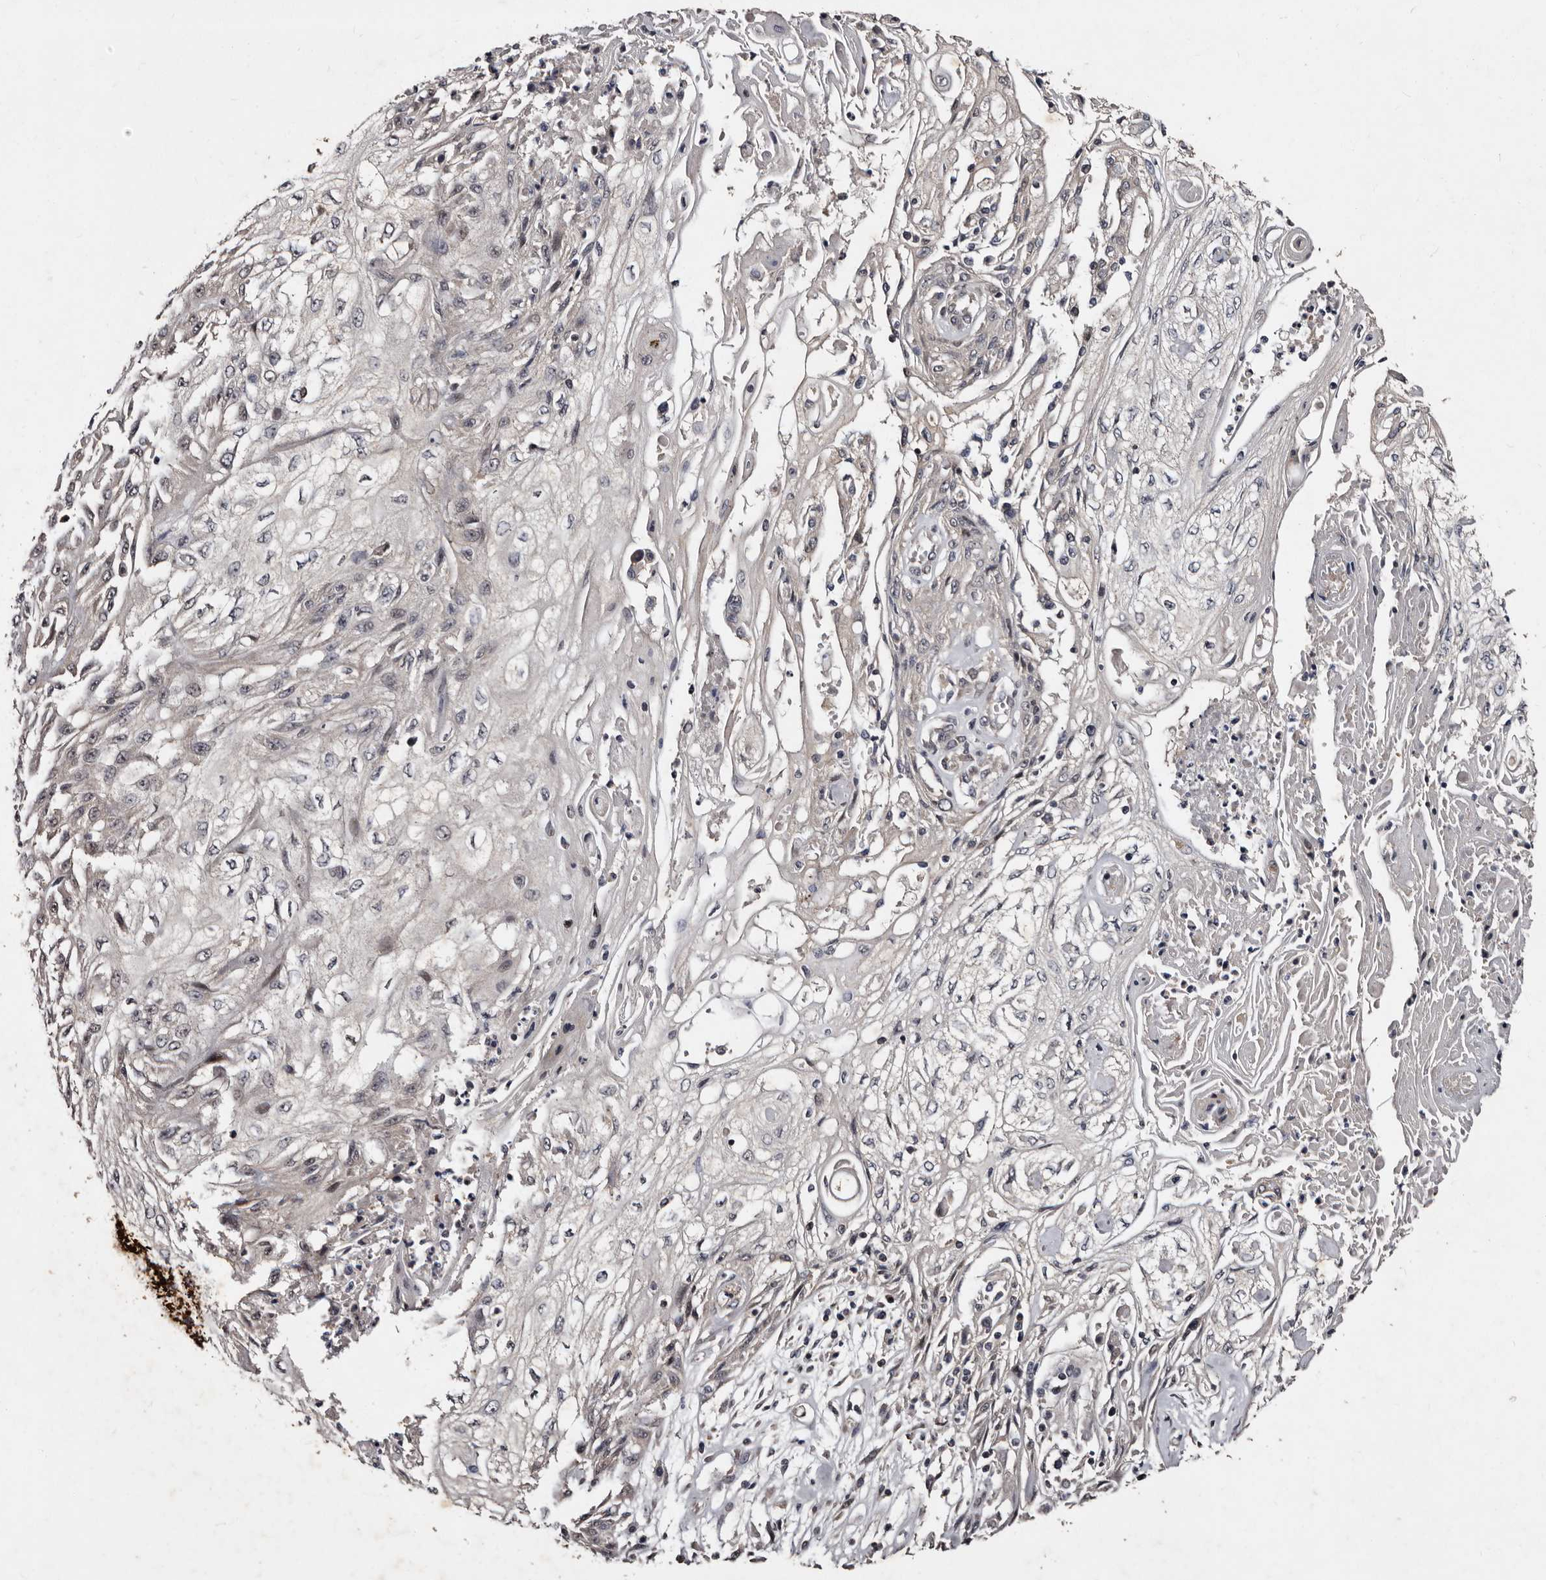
{"staining": {"intensity": "negative", "quantity": "none", "location": "none"}, "tissue": "skin cancer", "cell_type": "Tumor cells", "image_type": "cancer", "snomed": [{"axis": "morphology", "description": "Squamous cell carcinoma, NOS"}, {"axis": "morphology", "description": "Squamous cell carcinoma, metastatic, NOS"}, {"axis": "topography", "description": "Skin"}, {"axis": "topography", "description": "Lymph node"}], "caption": "Human skin cancer stained for a protein using immunohistochemistry demonstrates no expression in tumor cells.", "gene": "MKRN3", "patient": {"sex": "male", "age": 75}}